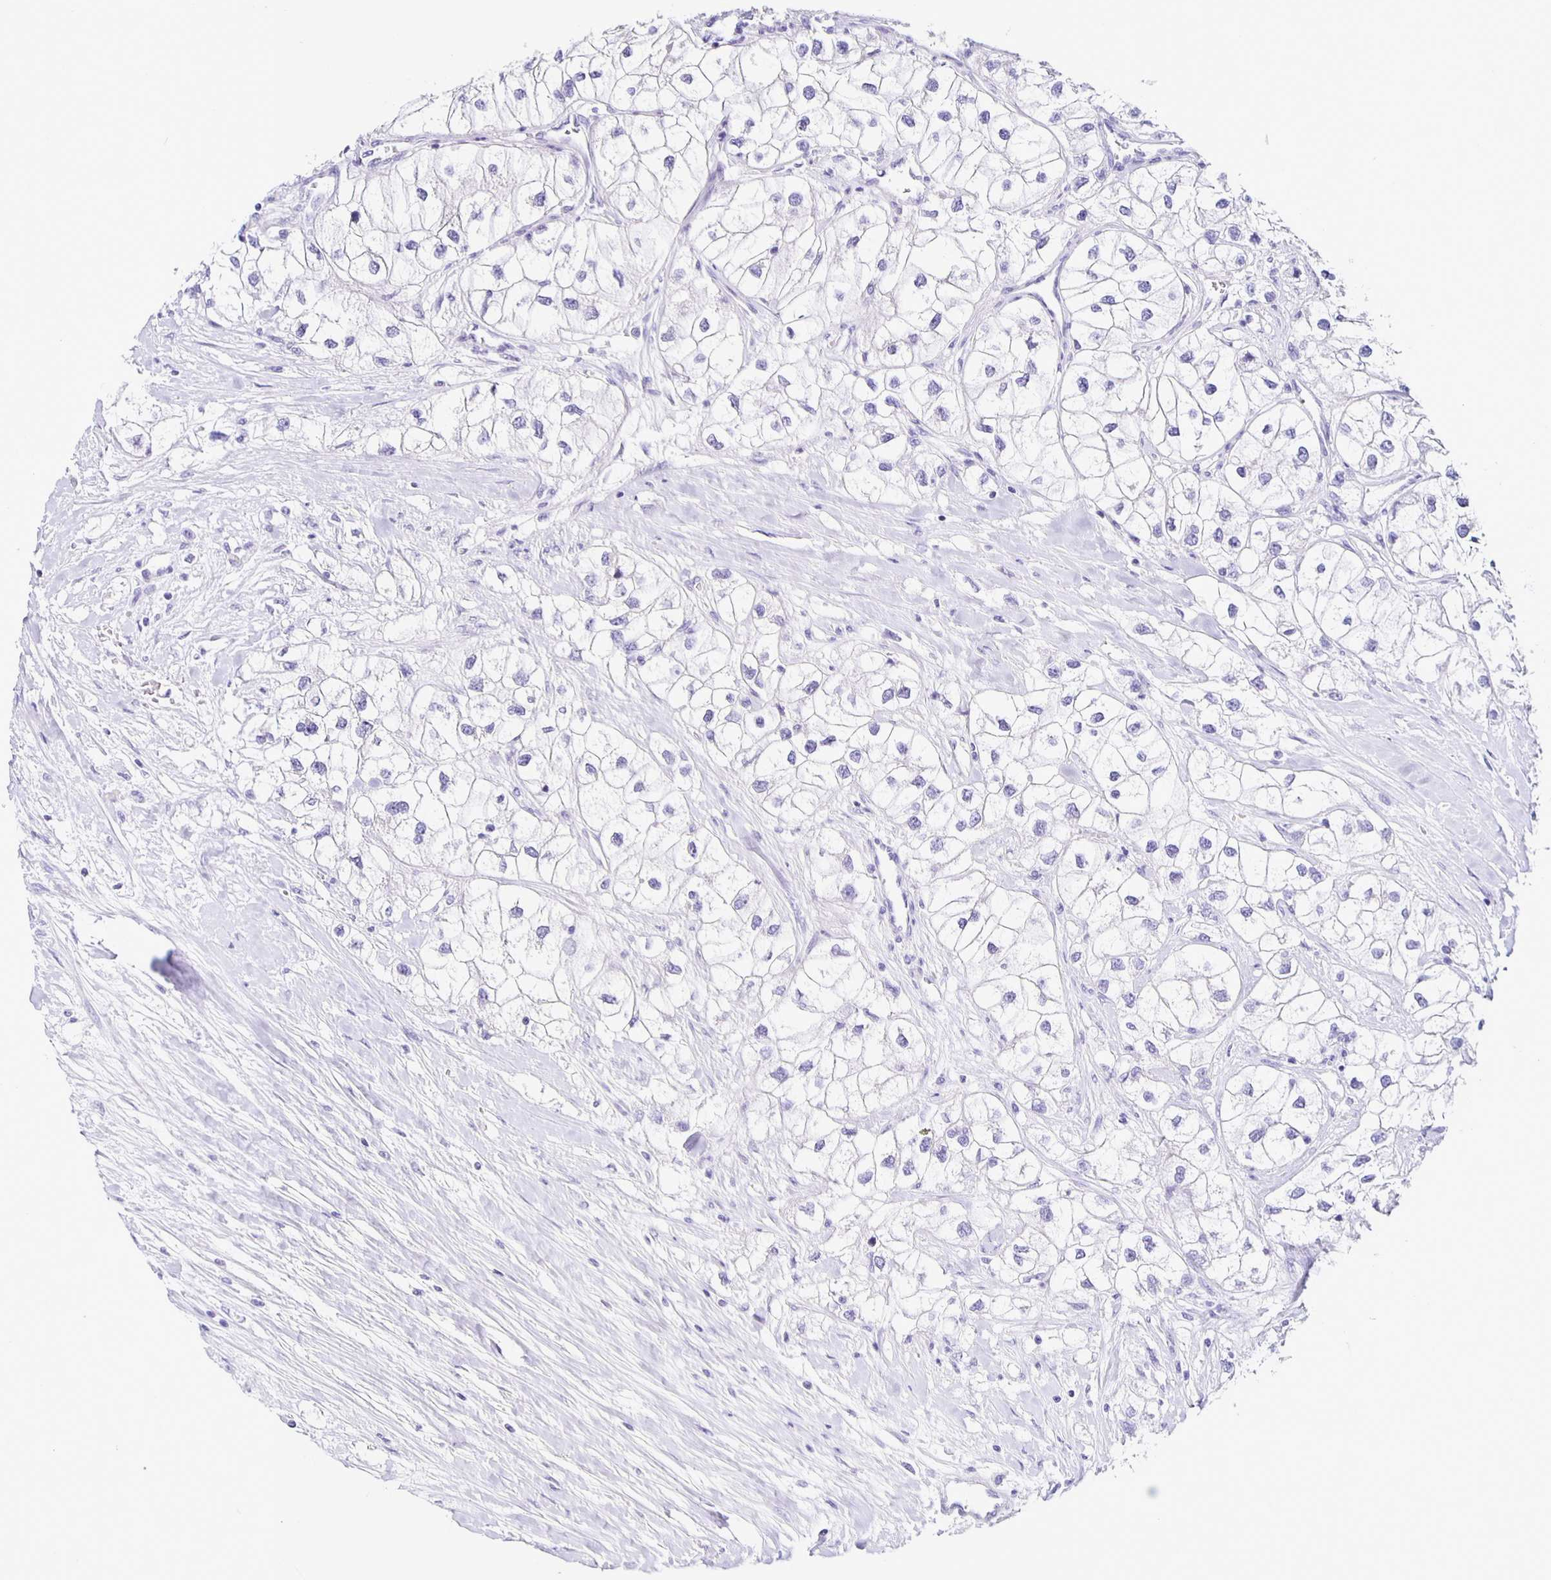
{"staining": {"intensity": "negative", "quantity": "none", "location": "none"}, "tissue": "renal cancer", "cell_type": "Tumor cells", "image_type": "cancer", "snomed": [{"axis": "morphology", "description": "Adenocarcinoma, NOS"}, {"axis": "topography", "description": "Kidney"}], "caption": "A photomicrograph of adenocarcinoma (renal) stained for a protein exhibits no brown staining in tumor cells.", "gene": "AQP6", "patient": {"sex": "male", "age": 59}}